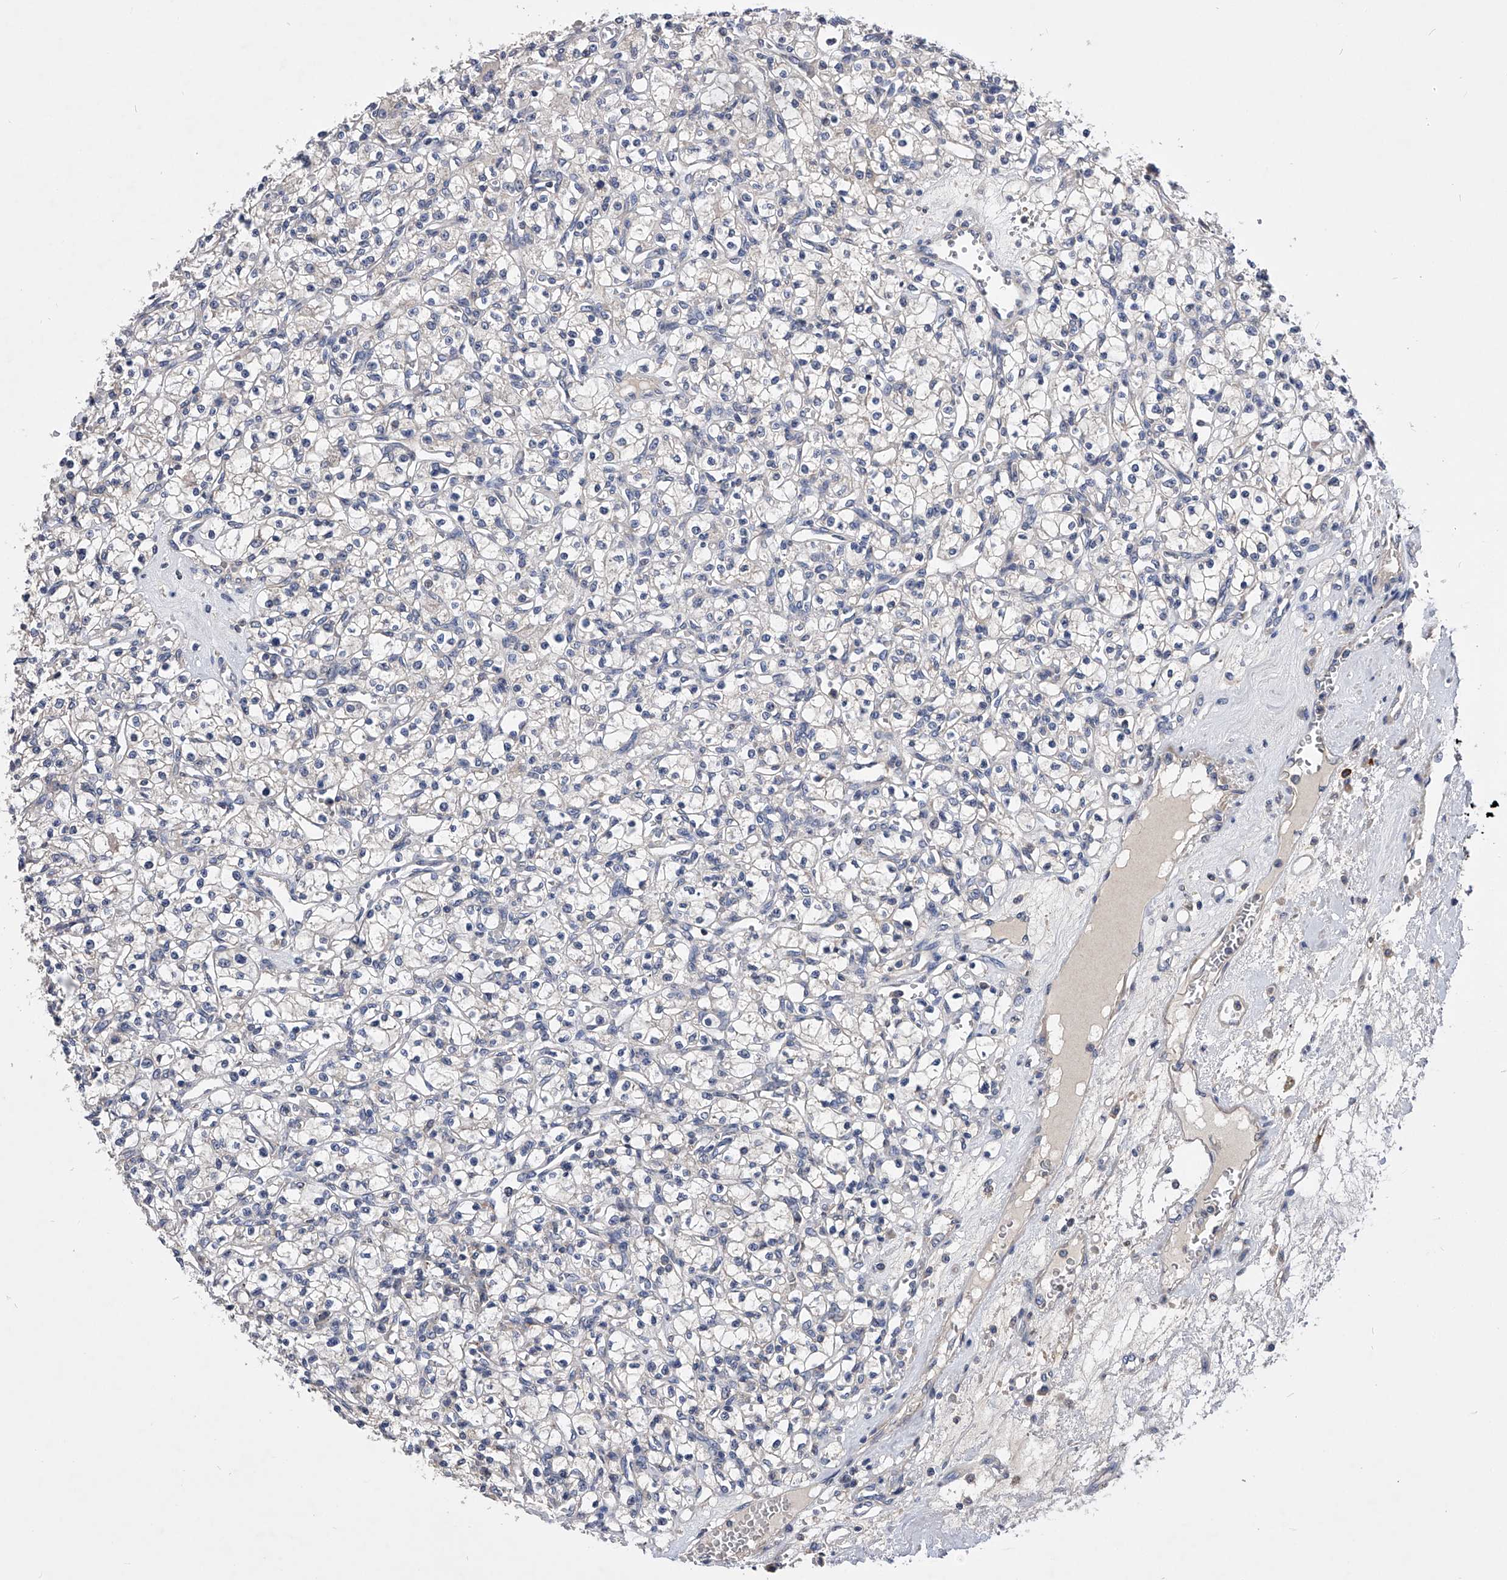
{"staining": {"intensity": "negative", "quantity": "none", "location": "none"}, "tissue": "renal cancer", "cell_type": "Tumor cells", "image_type": "cancer", "snomed": [{"axis": "morphology", "description": "Adenocarcinoma, NOS"}, {"axis": "topography", "description": "Kidney"}], "caption": "Protein analysis of renal adenocarcinoma exhibits no significant expression in tumor cells.", "gene": "ARL4C", "patient": {"sex": "female", "age": 59}}